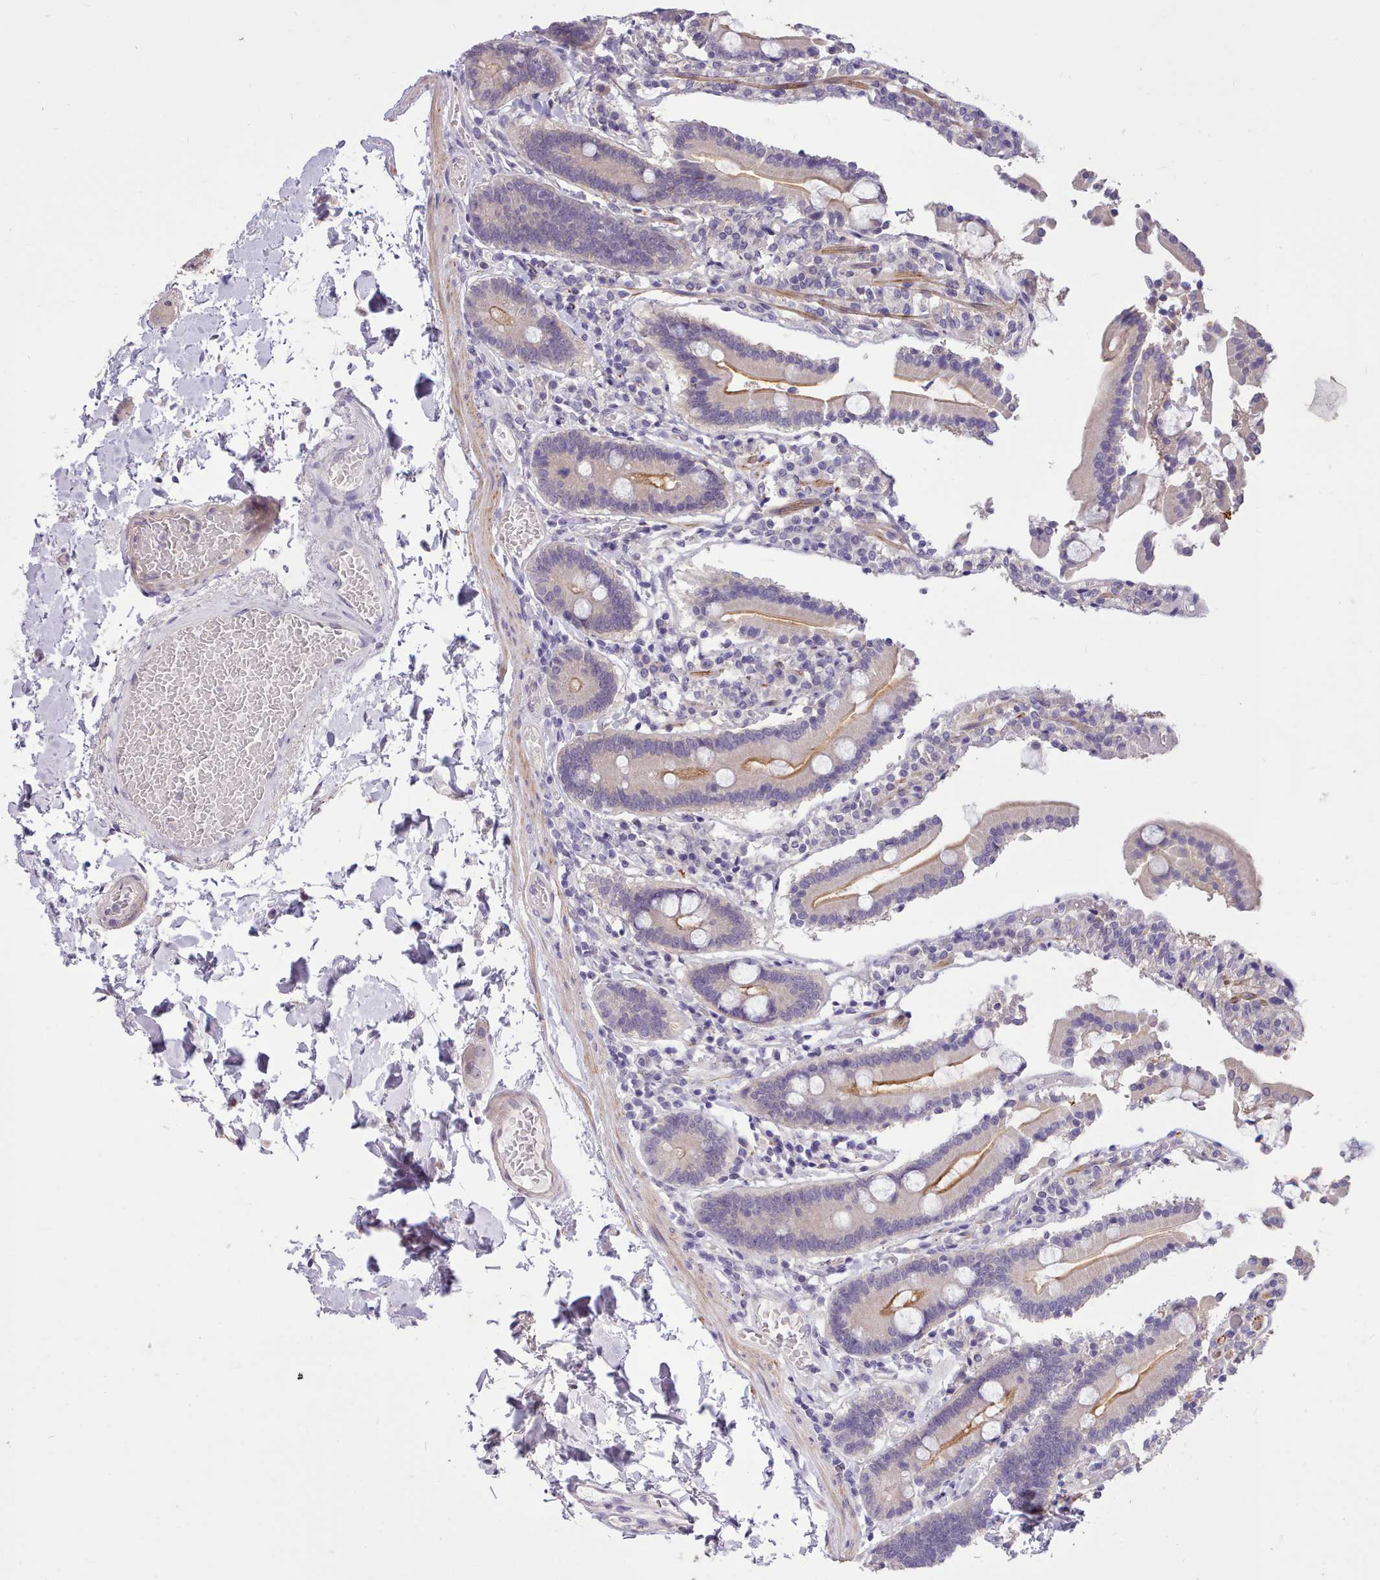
{"staining": {"intensity": "moderate", "quantity": "<25%", "location": "cytoplasmic/membranous"}, "tissue": "duodenum", "cell_type": "Glandular cells", "image_type": "normal", "snomed": [{"axis": "morphology", "description": "Normal tissue, NOS"}, {"axis": "topography", "description": "Duodenum"}], "caption": "Moderate cytoplasmic/membranous positivity for a protein is appreciated in approximately <25% of glandular cells of unremarkable duodenum using immunohistochemistry.", "gene": "ZNF607", "patient": {"sex": "male", "age": 55}}